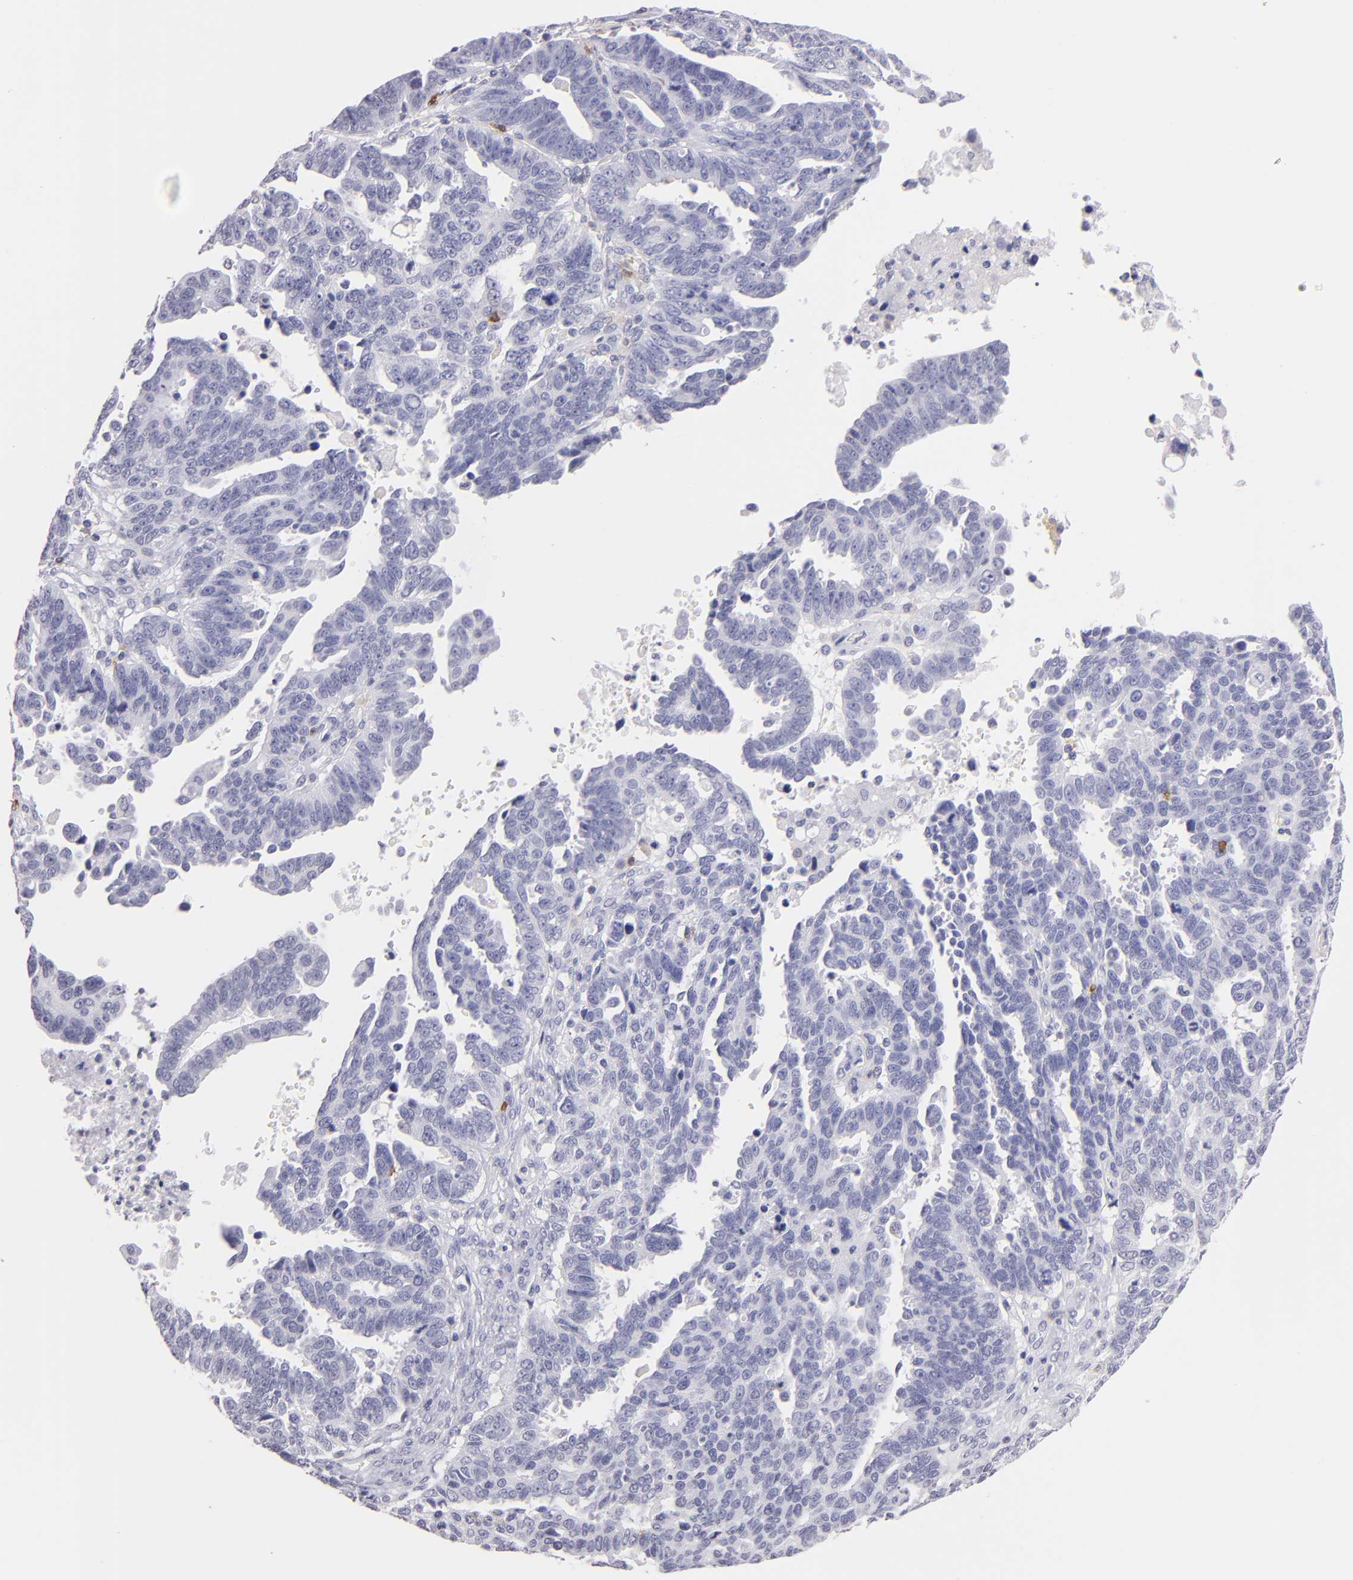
{"staining": {"intensity": "negative", "quantity": "none", "location": "none"}, "tissue": "ovarian cancer", "cell_type": "Tumor cells", "image_type": "cancer", "snomed": [{"axis": "morphology", "description": "Carcinoma, endometroid"}, {"axis": "morphology", "description": "Cystadenocarcinoma, serous, NOS"}, {"axis": "topography", "description": "Ovary"}], "caption": "Tumor cells show no significant expression in ovarian cancer.", "gene": "IL2RA", "patient": {"sex": "female", "age": 45}}